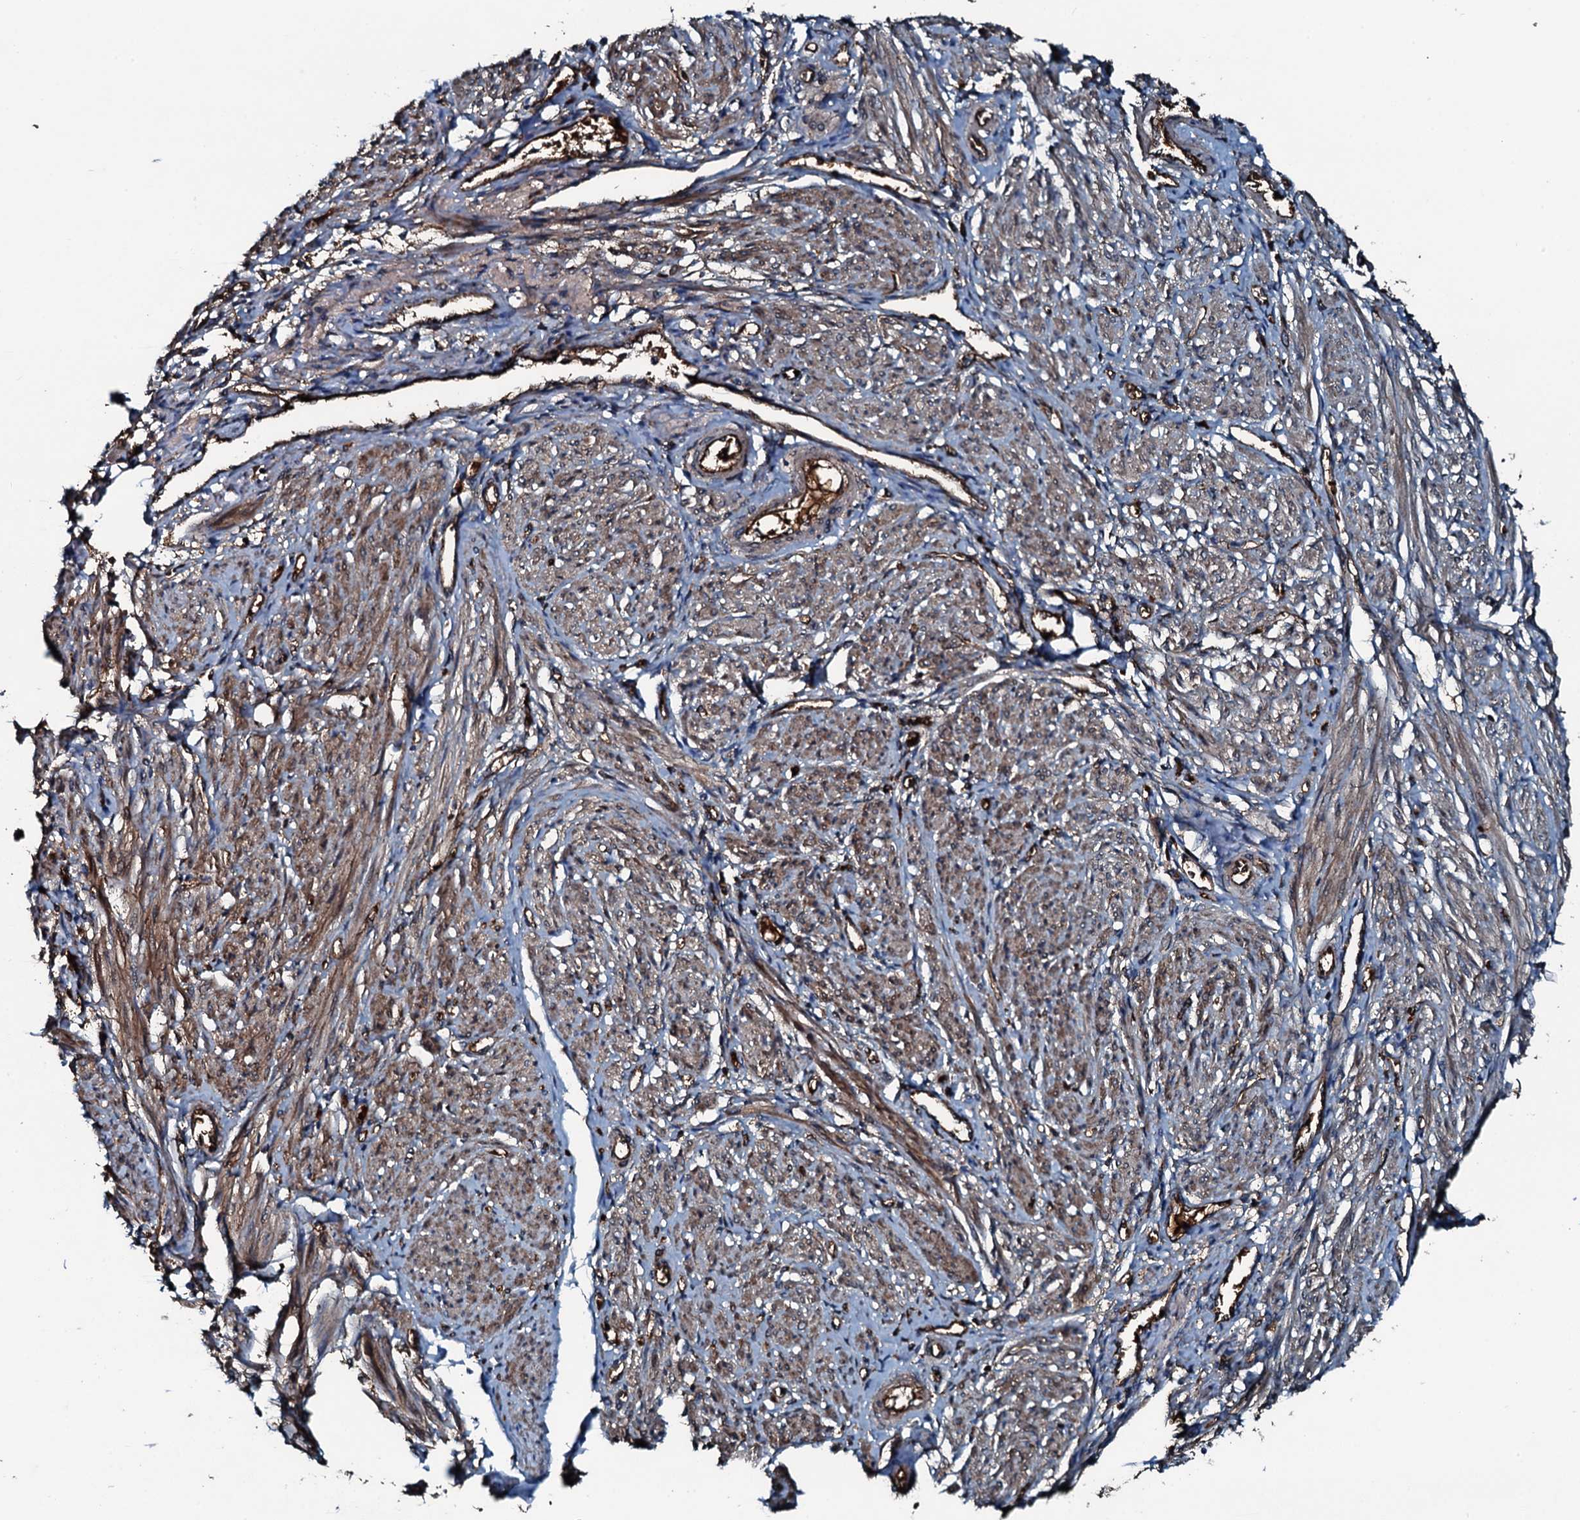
{"staining": {"intensity": "moderate", "quantity": "25%-75%", "location": "cytoplasmic/membranous"}, "tissue": "smooth muscle", "cell_type": "Smooth muscle cells", "image_type": "normal", "snomed": [{"axis": "morphology", "description": "Normal tissue, NOS"}, {"axis": "topography", "description": "Smooth muscle"}], "caption": "Protein expression by immunohistochemistry (IHC) shows moderate cytoplasmic/membranous expression in approximately 25%-75% of smooth muscle cells in benign smooth muscle.", "gene": "TRIM7", "patient": {"sex": "female", "age": 39}}